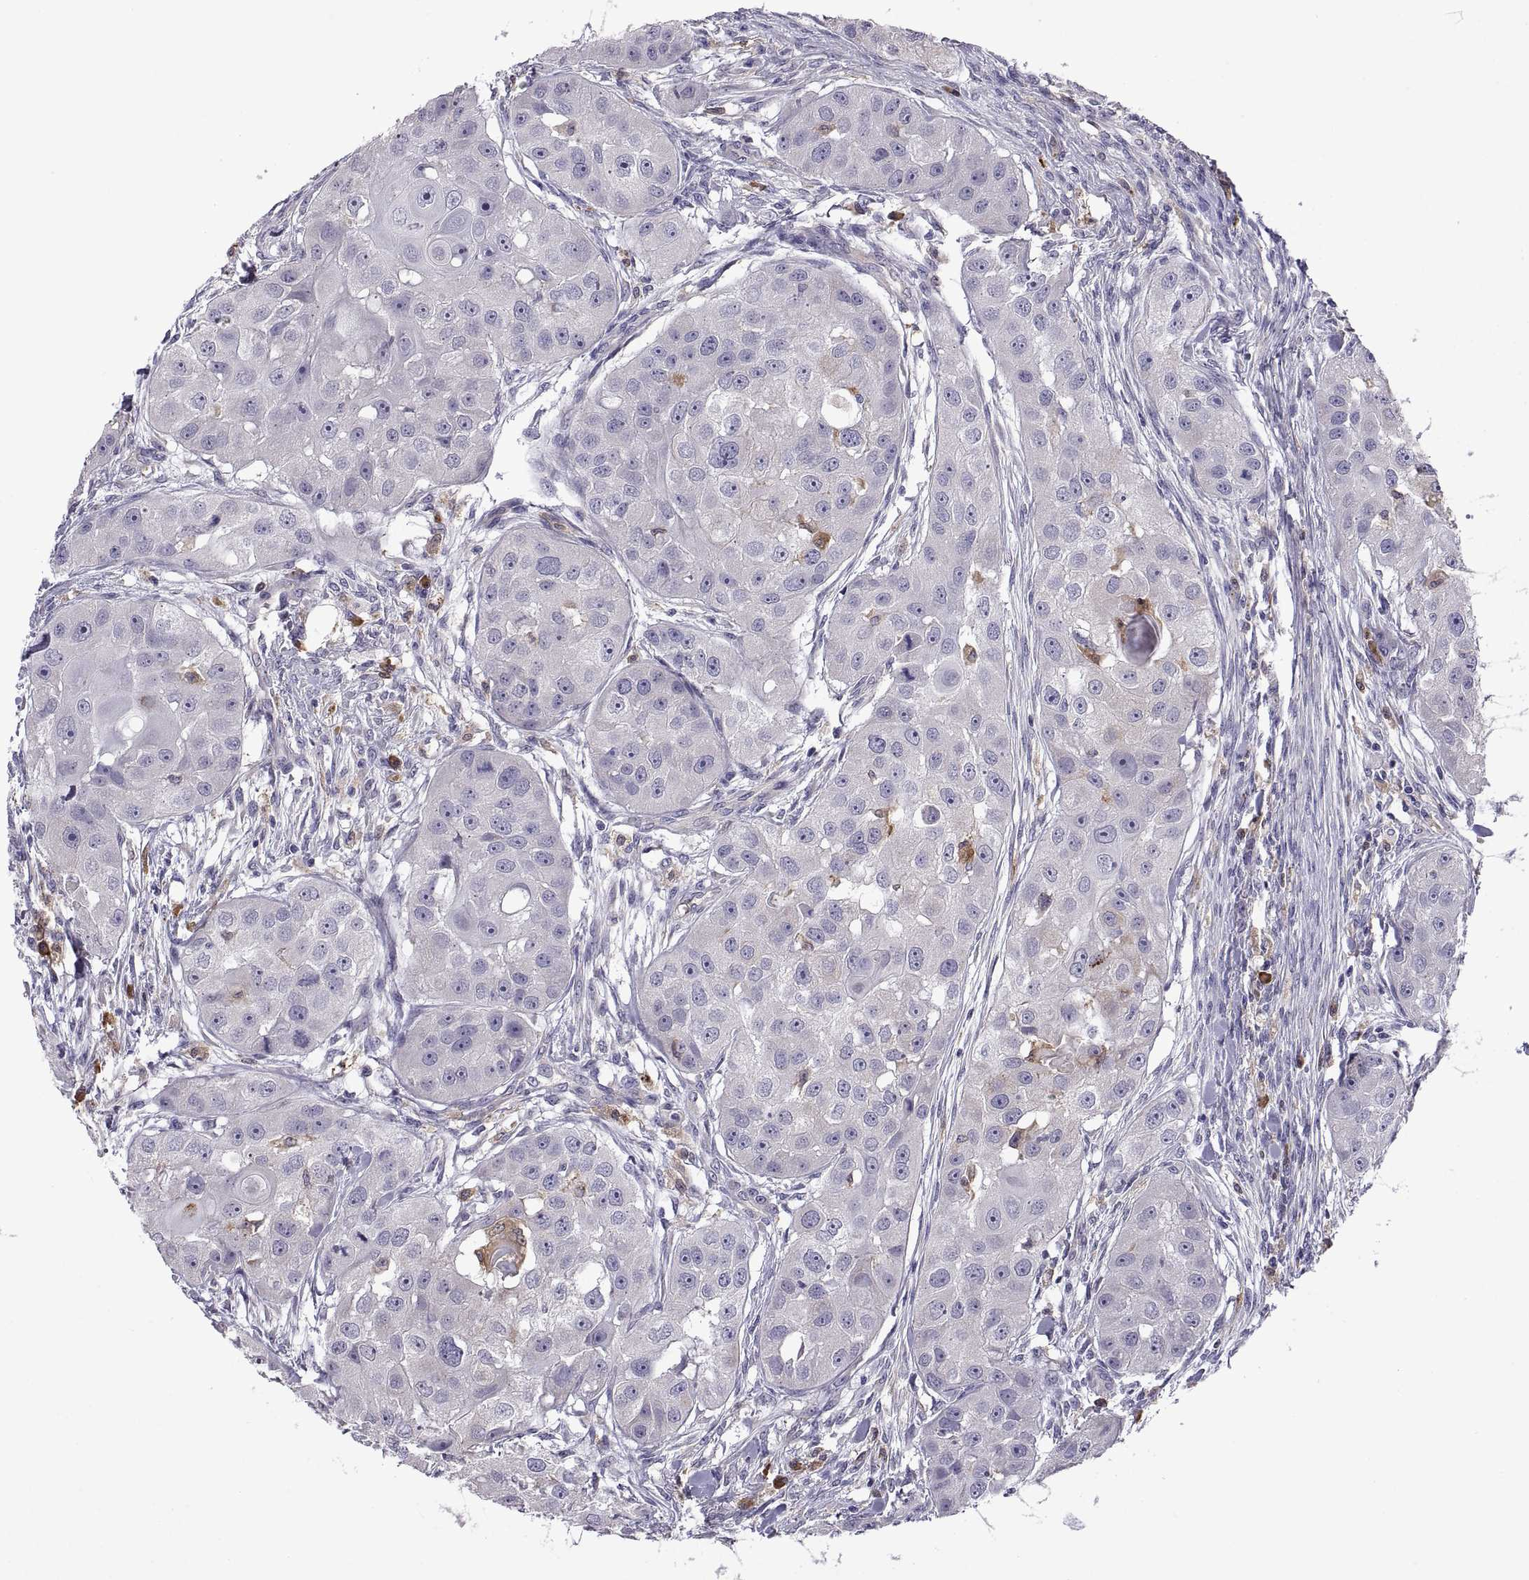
{"staining": {"intensity": "negative", "quantity": "none", "location": "none"}, "tissue": "head and neck cancer", "cell_type": "Tumor cells", "image_type": "cancer", "snomed": [{"axis": "morphology", "description": "Squamous cell carcinoma, NOS"}, {"axis": "topography", "description": "Head-Neck"}], "caption": "Immunohistochemistry (IHC) histopathology image of squamous cell carcinoma (head and neck) stained for a protein (brown), which shows no positivity in tumor cells. Brightfield microscopy of IHC stained with DAB (3,3'-diaminobenzidine) (brown) and hematoxylin (blue), captured at high magnification.", "gene": "DOK3", "patient": {"sex": "male", "age": 51}}